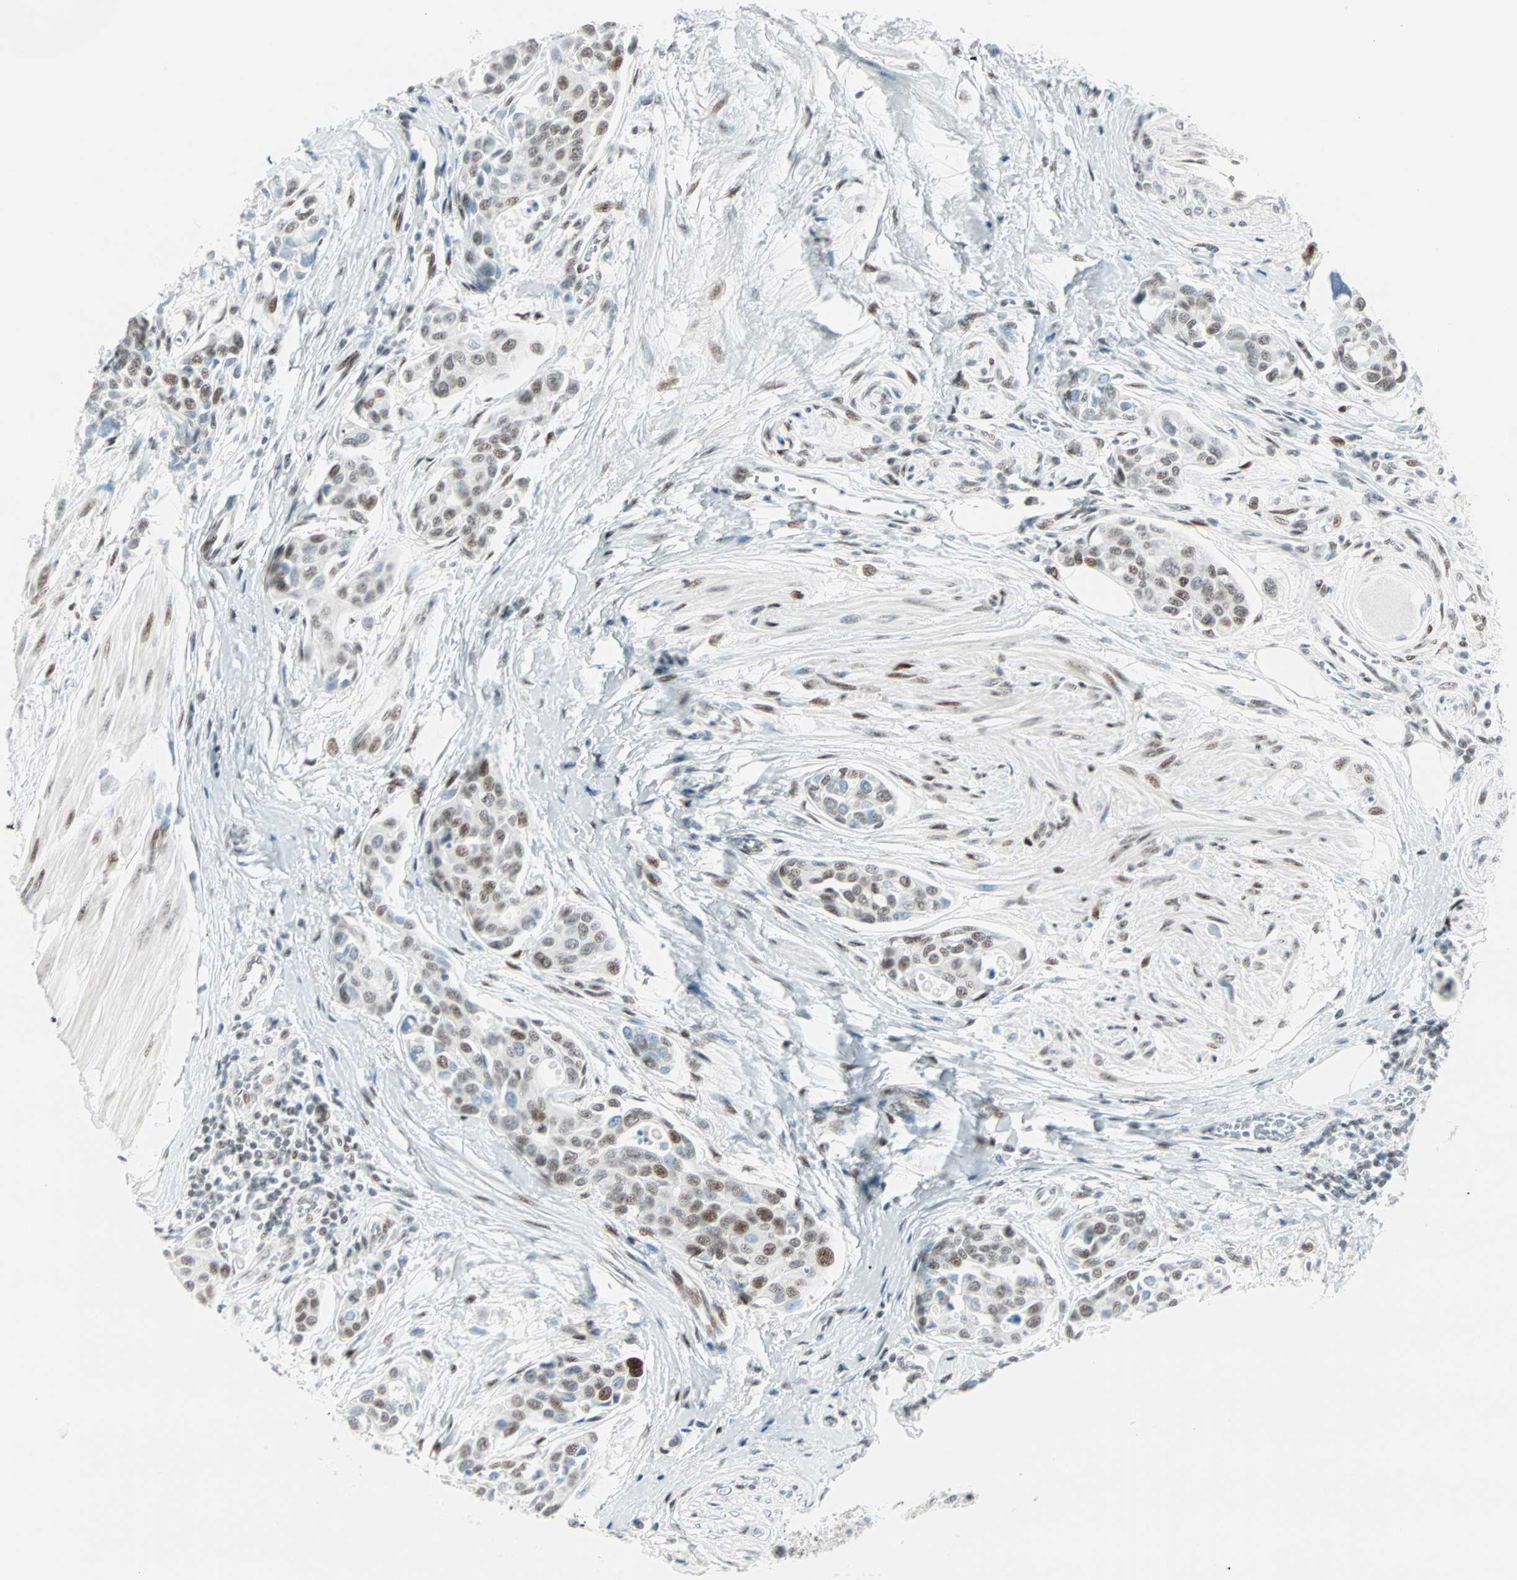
{"staining": {"intensity": "weak", "quantity": "<25%", "location": "nuclear"}, "tissue": "urothelial cancer", "cell_type": "Tumor cells", "image_type": "cancer", "snomed": [{"axis": "morphology", "description": "Urothelial carcinoma, High grade"}, {"axis": "topography", "description": "Urinary bladder"}], "caption": "A histopathology image of urothelial cancer stained for a protein demonstrates no brown staining in tumor cells.", "gene": "PKNOX1", "patient": {"sex": "male", "age": 78}}